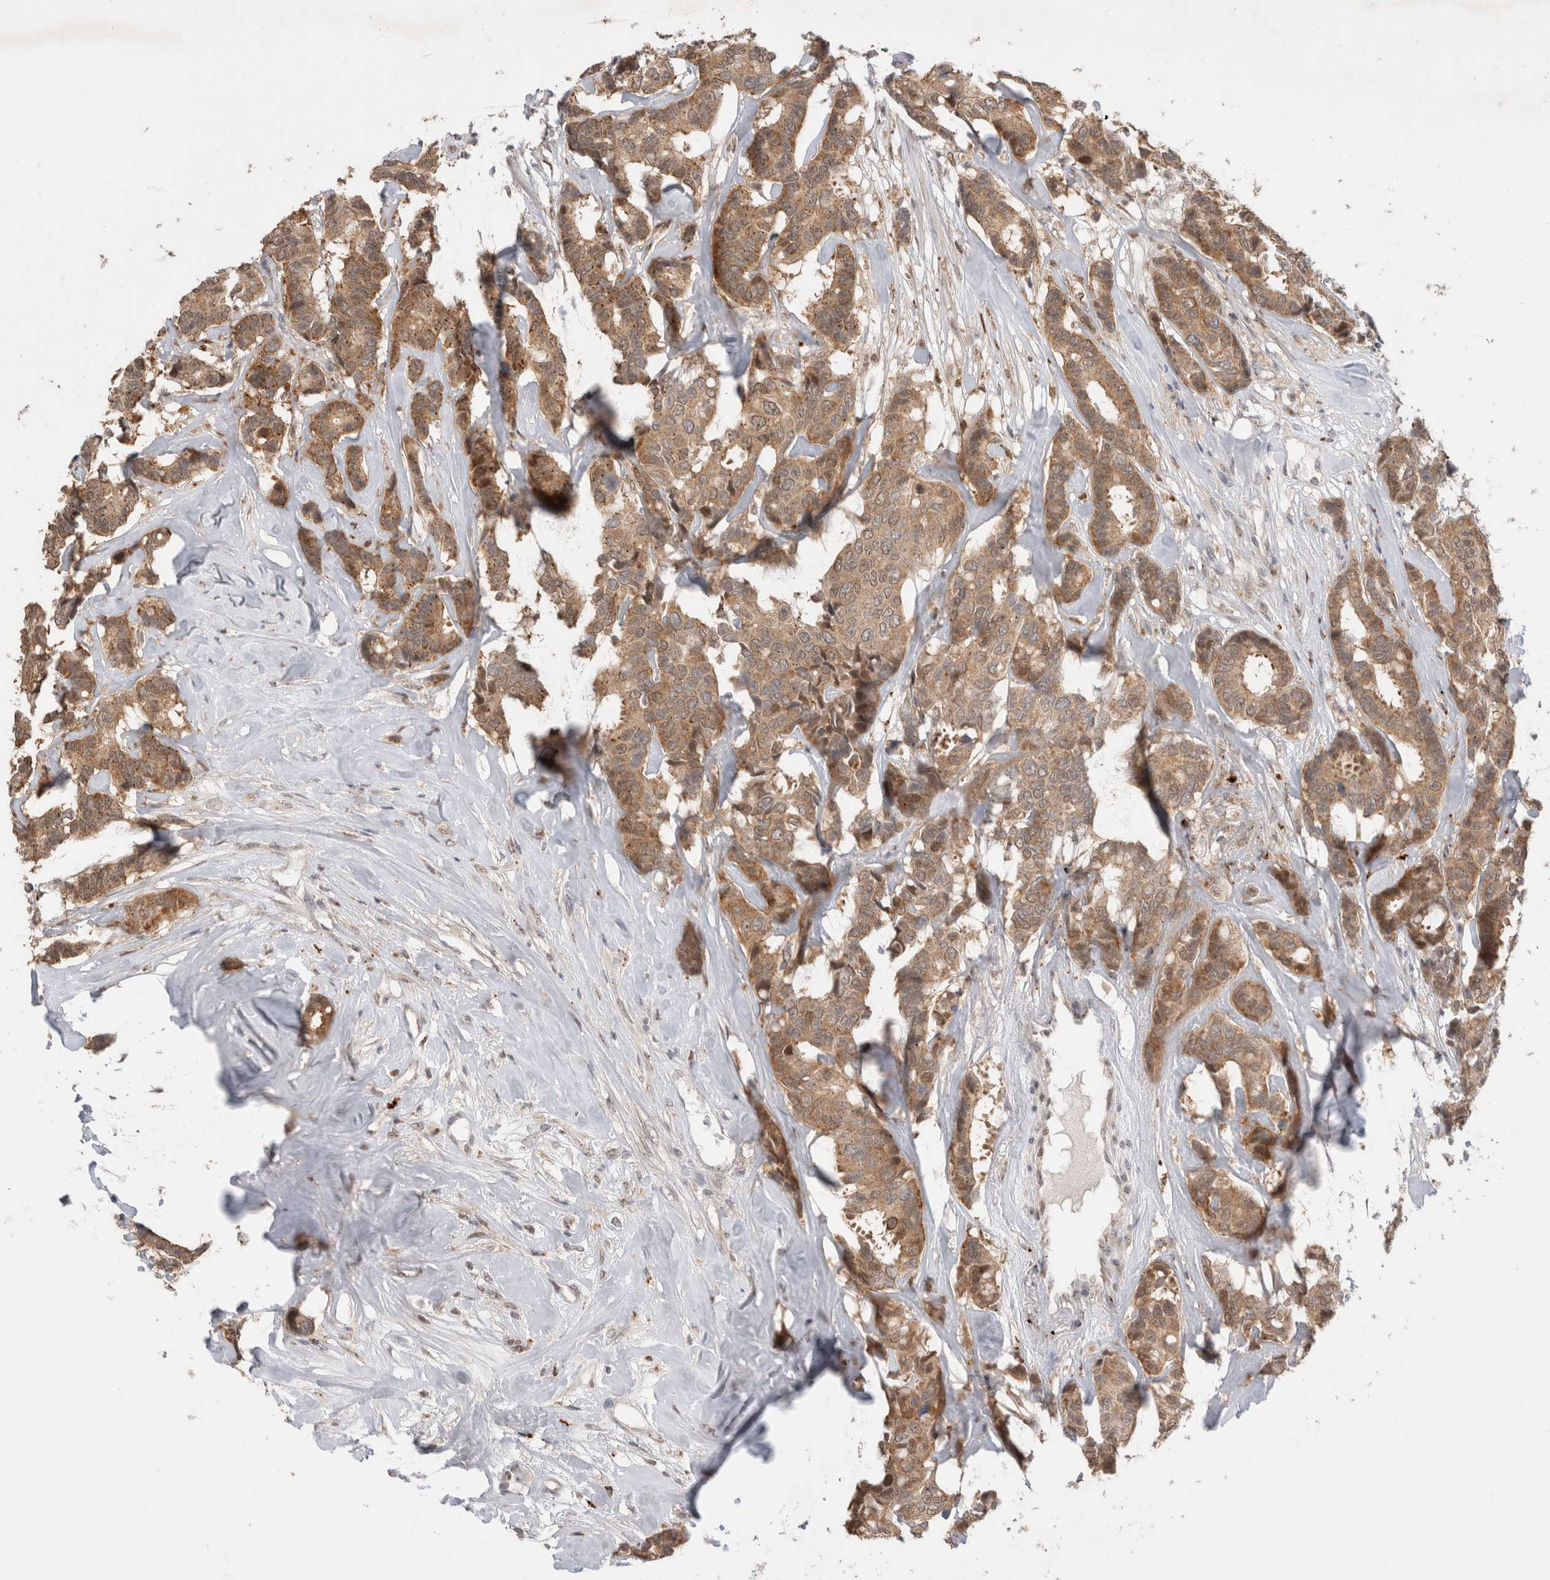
{"staining": {"intensity": "moderate", "quantity": ">75%", "location": "cytoplasmic/membranous"}, "tissue": "breast cancer", "cell_type": "Tumor cells", "image_type": "cancer", "snomed": [{"axis": "morphology", "description": "Duct carcinoma"}, {"axis": "topography", "description": "Breast"}], "caption": "IHC of breast invasive ductal carcinoma shows medium levels of moderate cytoplasmic/membranous expression in about >75% of tumor cells.", "gene": "SLC29A1", "patient": {"sex": "female", "age": 87}}